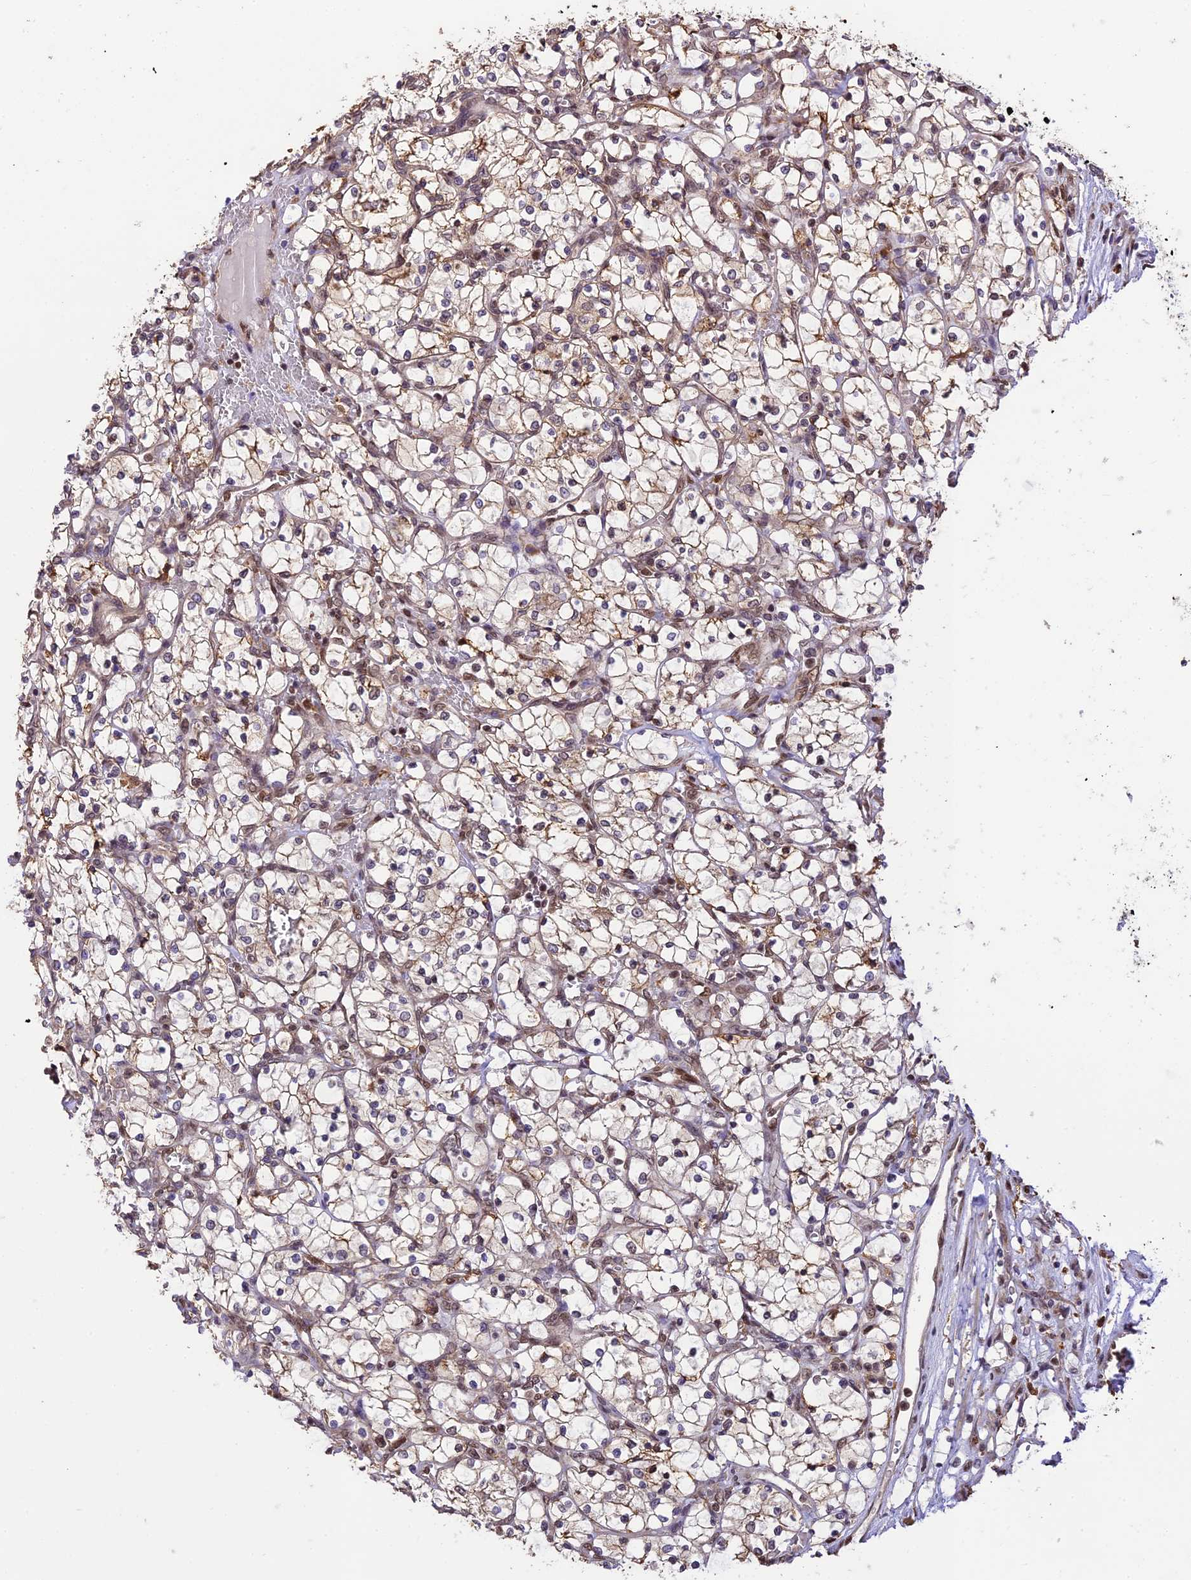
{"staining": {"intensity": "moderate", "quantity": "<25%", "location": "cytoplasmic/membranous"}, "tissue": "renal cancer", "cell_type": "Tumor cells", "image_type": "cancer", "snomed": [{"axis": "morphology", "description": "Adenocarcinoma, NOS"}, {"axis": "topography", "description": "Kidney"}], "caption": "Immunohistochemistry (IHC) of human adenocarcinoma (renal) reveals low levels of moderate cytoplasmic/membranous expression in about <25% of tumor cells.", "gene": "TRIM22", "patient": {"sex": "female", "age": 69}}